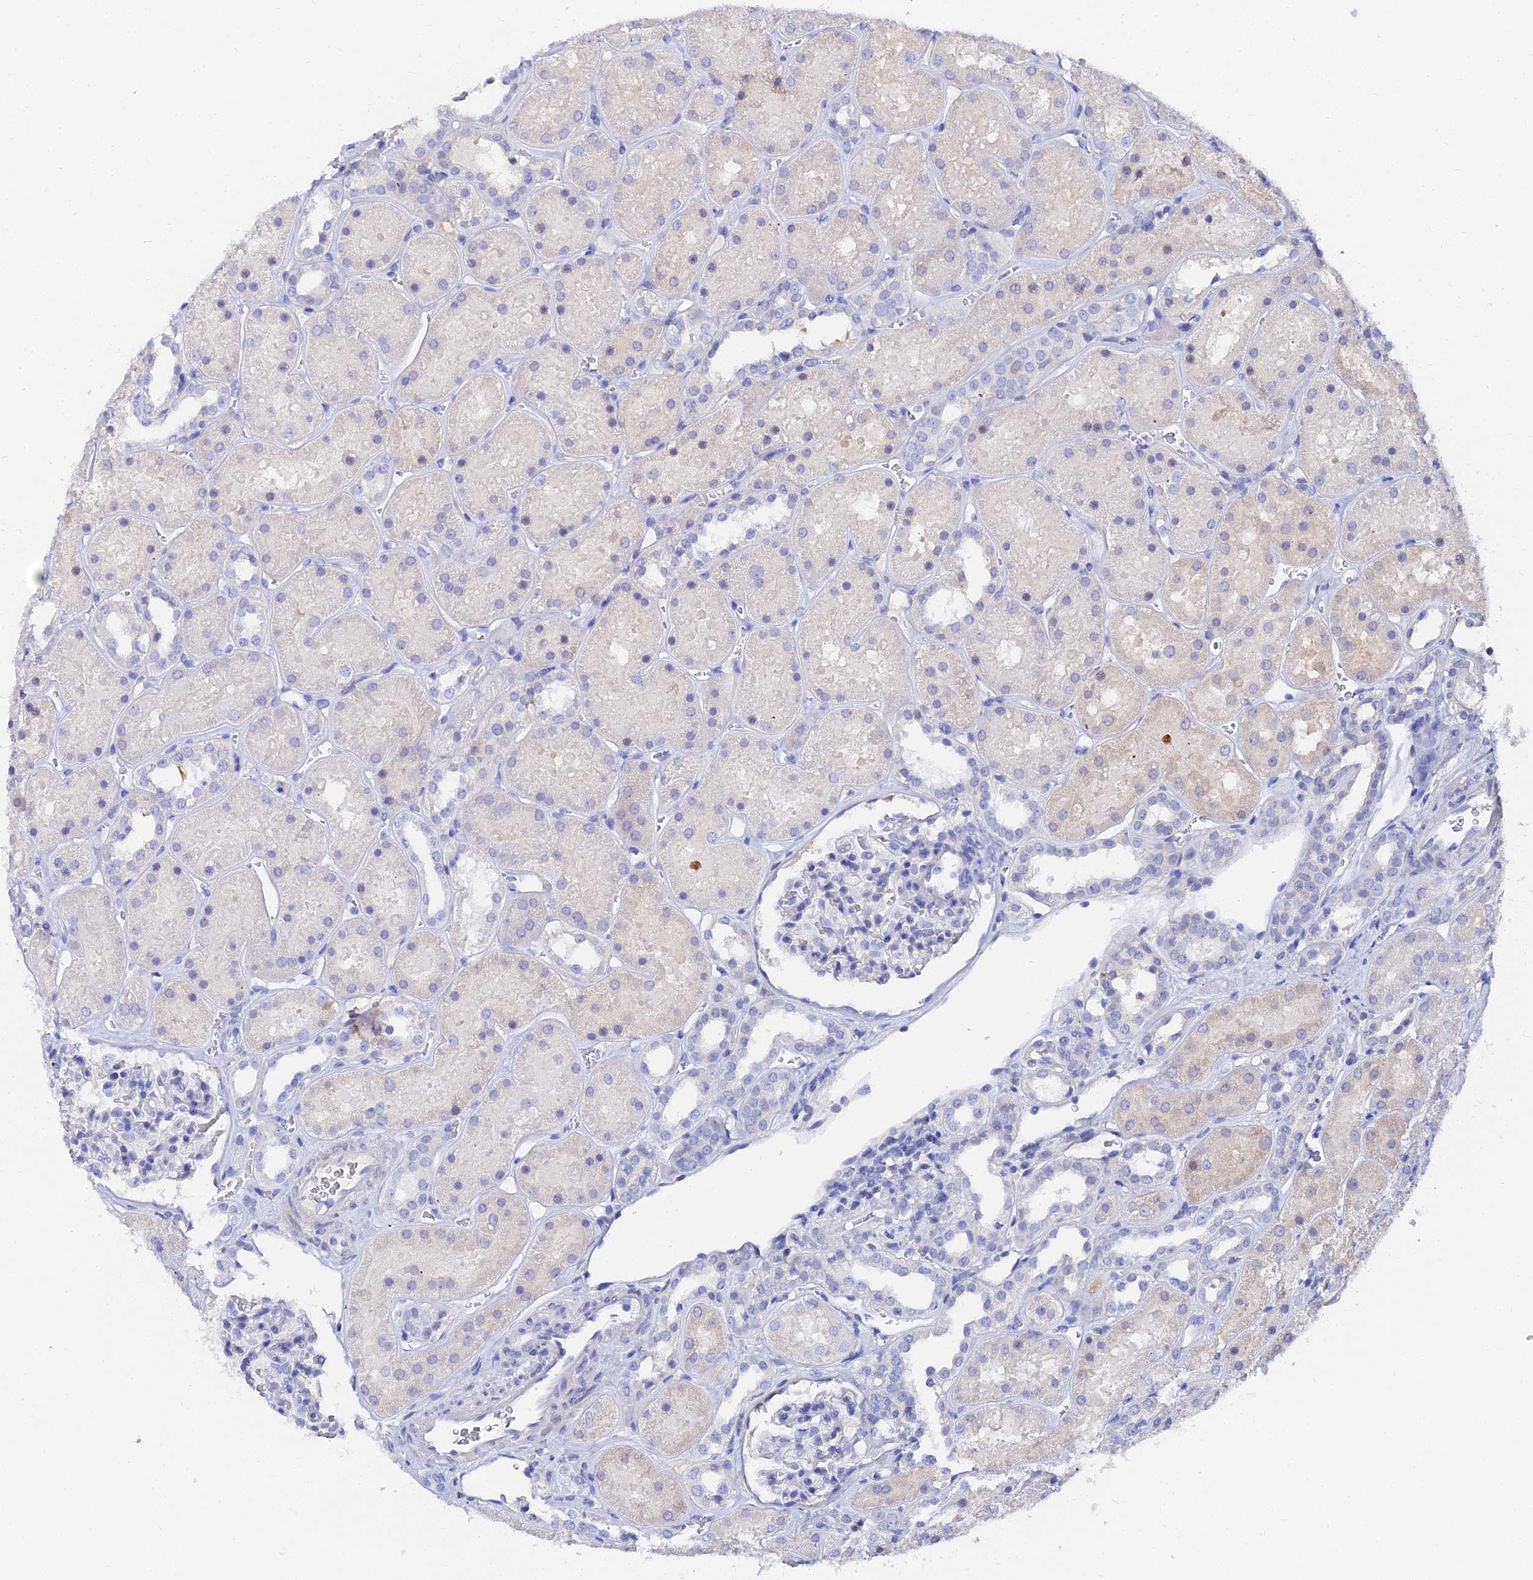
{"staining": {"intensity": "negative", "quantity": "none", "location": "none"}, "tissue": "kidney", "cell_type": "Cells in glomeruli", "image_type": "normal", "snomed": [{"axis": "morphology", "description": "Normal tissue, NOS"}, {"axis": "topography", "description": "Kidney"}], "caption": "This is a histopathology image of immunohistochemistry (IHC) staining of unremarkable kidney, which shows no staining in cells in glomeruli.", "gene": "KRT17", "patient": {"sex": "female", "age": 41}}